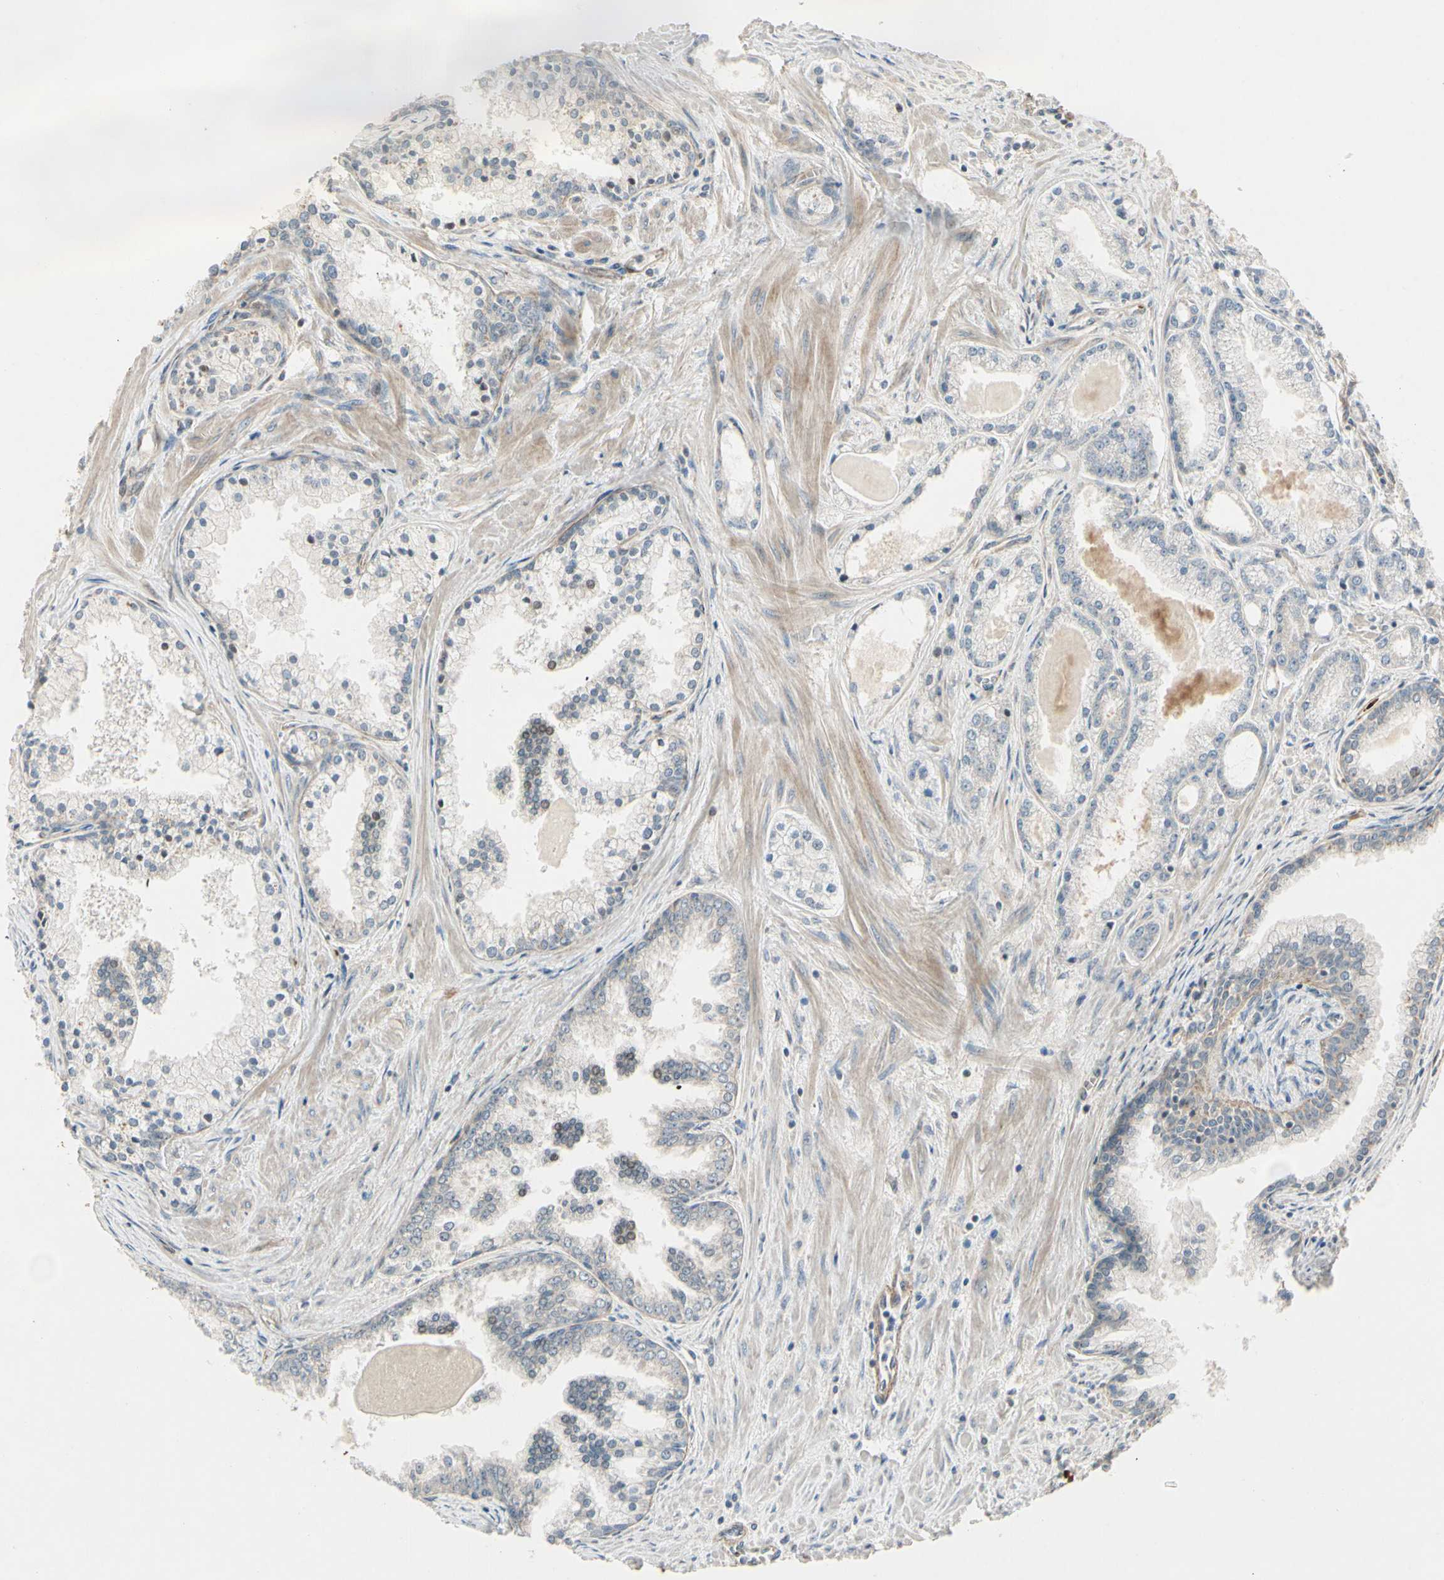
{"staining": {"intensity": "moderate", "quantity": "<25%", "location": "nuclear"}, "tissue": "prostate cancer", "cell_type": "Tumor cells", "image_type": "cancer", "snomed": [{"axis": "morphology", "description": "Adenocarcinoma, High grade"}, {"axis": "topography", "description": "Prostate"}], "caption": "Prostate adenocarcinoma (high-grade) stained with a protein marker reveals moderate staining in tumor cells.", "gene": "PPP3CB", "patient": {"sex": "male", "age": 61}}